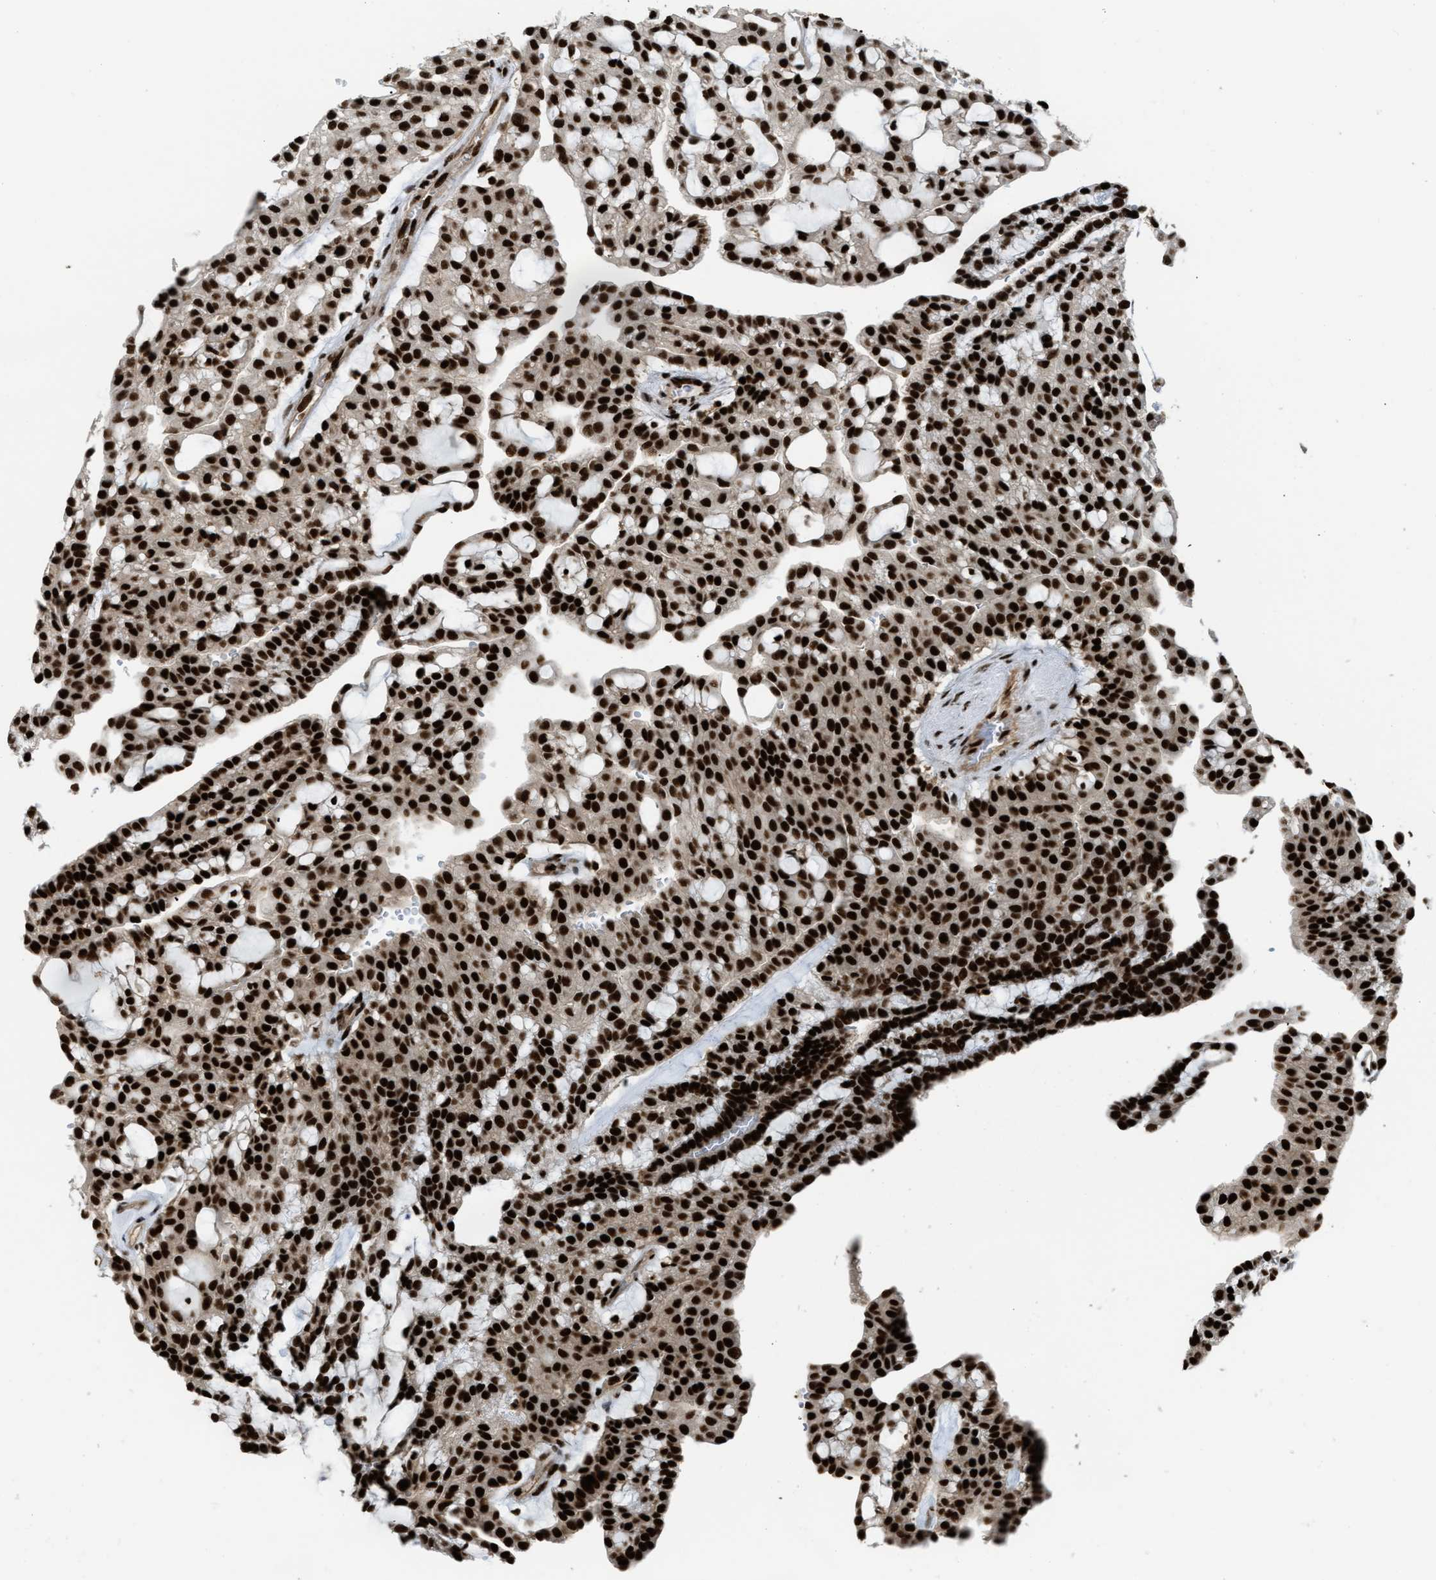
{"staining": {"intensity": "strong", "quantity": ">75%", "location": "nuclear"}, "tissue": "renal cancer", "cell_type": "Tumor cells", "image_type": "cancer", "snomed": [{"axis": "morphology", "description": "Adenocarcinoma, NOS"}, {"axis": "topography", "description": "Kidney"}], "caption": "Immunohistochemistry of renal cancer displays high levels of strong nuclear expression in approximately >75% of tumor cells.", "gene": "NUMA1", "patient": {"sex": "male", "age": 63}}